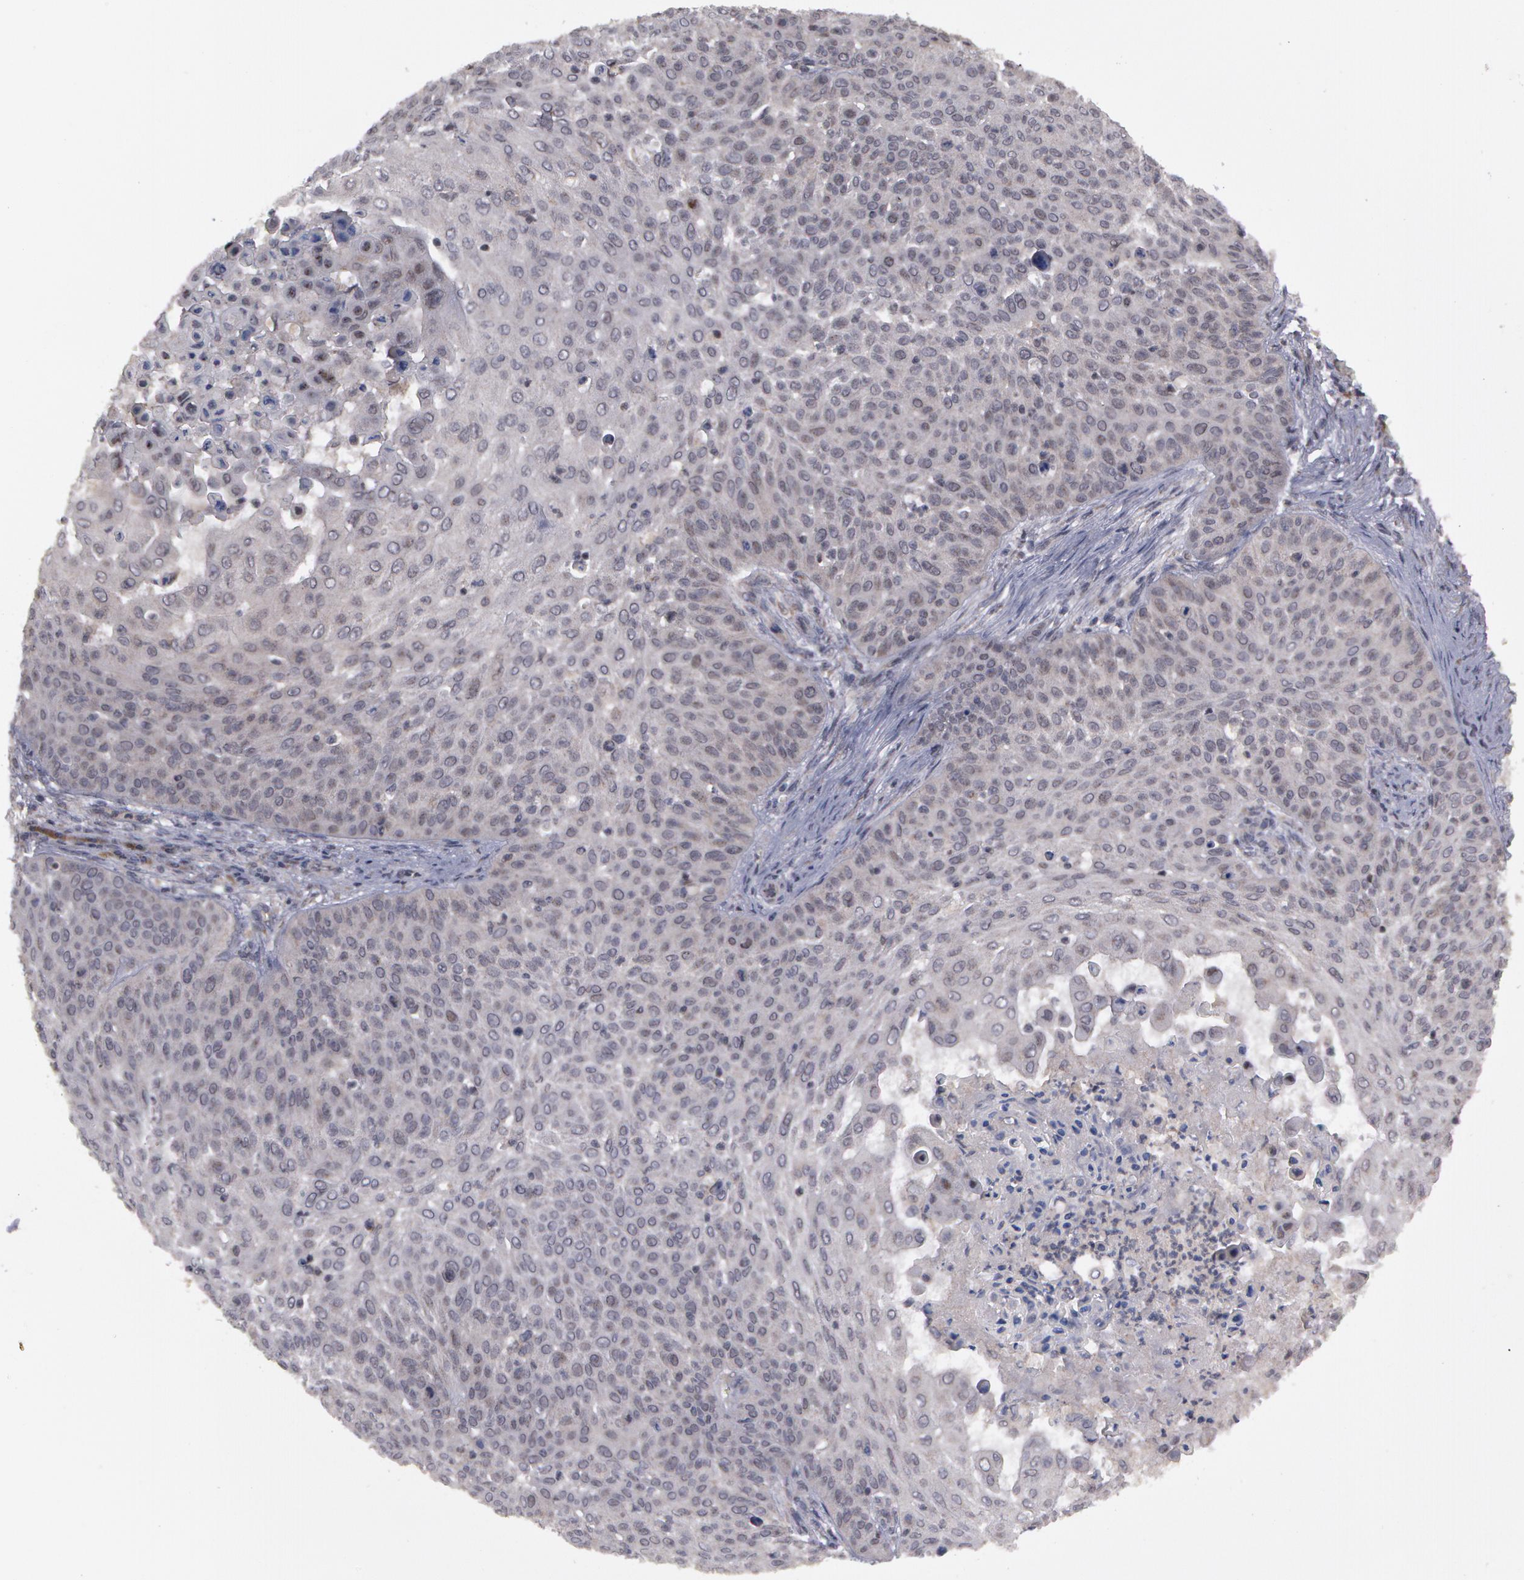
{"staining": {"intensity": "negative", "quantity": "none", "location": "none"}, "tissue": "skin cancer", "cell_type": "Tumor cells", "image_type": "cancer", "snomed": [{"axis": "morphology", "description": "Squamous cell carcinoma, NOS"}, {"axis": "topography", "description": "Skin"}], "caption": "Skin squamous cell carcinoma stained for a protein using immunohistochemistry exhibits no positivity tumor cells.", "gene": "STX5", "patient": {"sex": "male", "age": 82}}